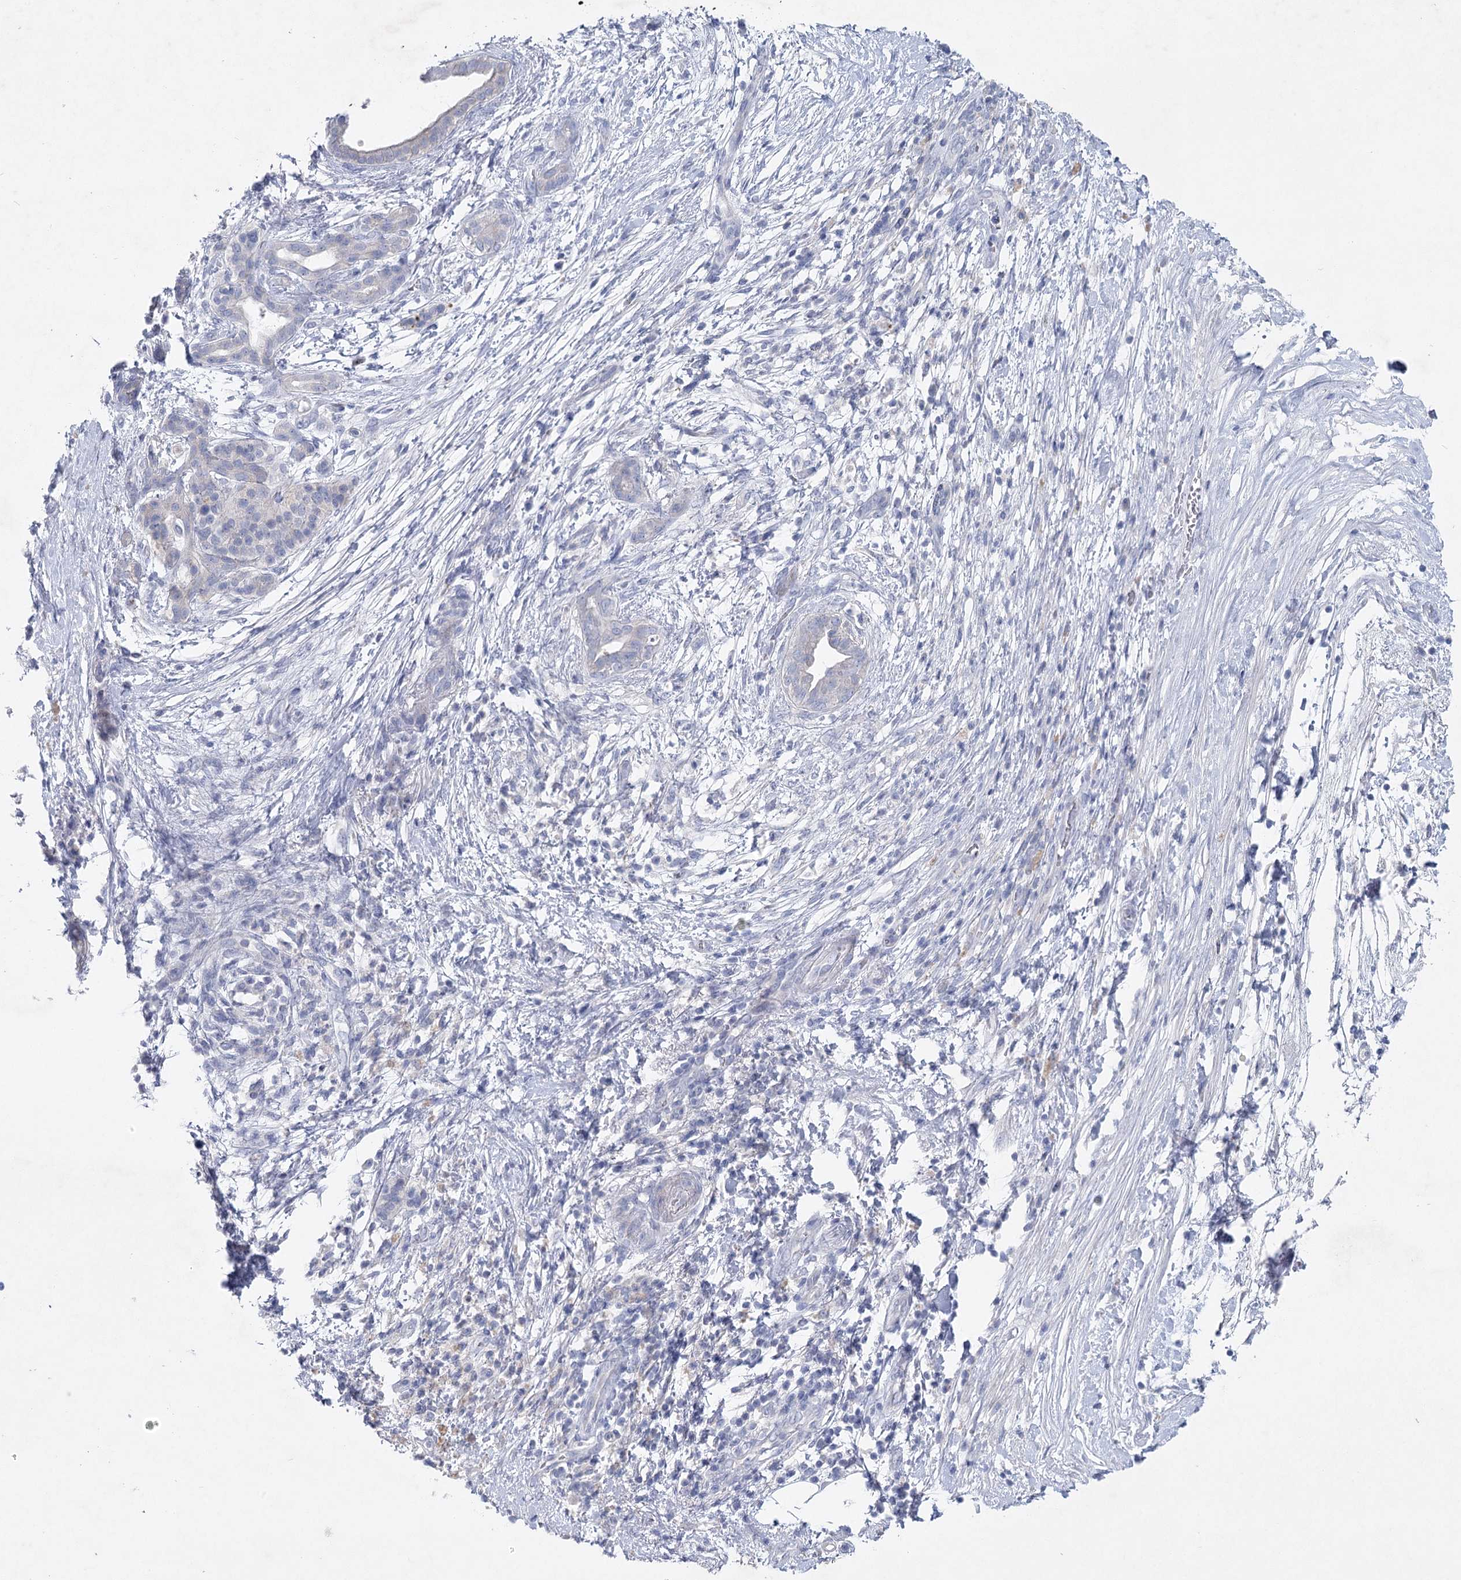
{"staining": {"intensity": "negative", "quantity": "none", "location": "none"}, "tissue": "pancreatic cancer", "cell_type": "Tumor cells", "image_type": "cancer", "snomed": [{"axis": "morphology", "description": "Adenocarcinoma, NOS"}, {"axis": "topography", "description": "Pancreas"}], "caption": "This is an immunohistochemistry histopathology image of human pancreatic cancer. There is no staining in tumor cells.", "gene": "MAP3K13", "patient": {"sex": "female", "age": 55}}